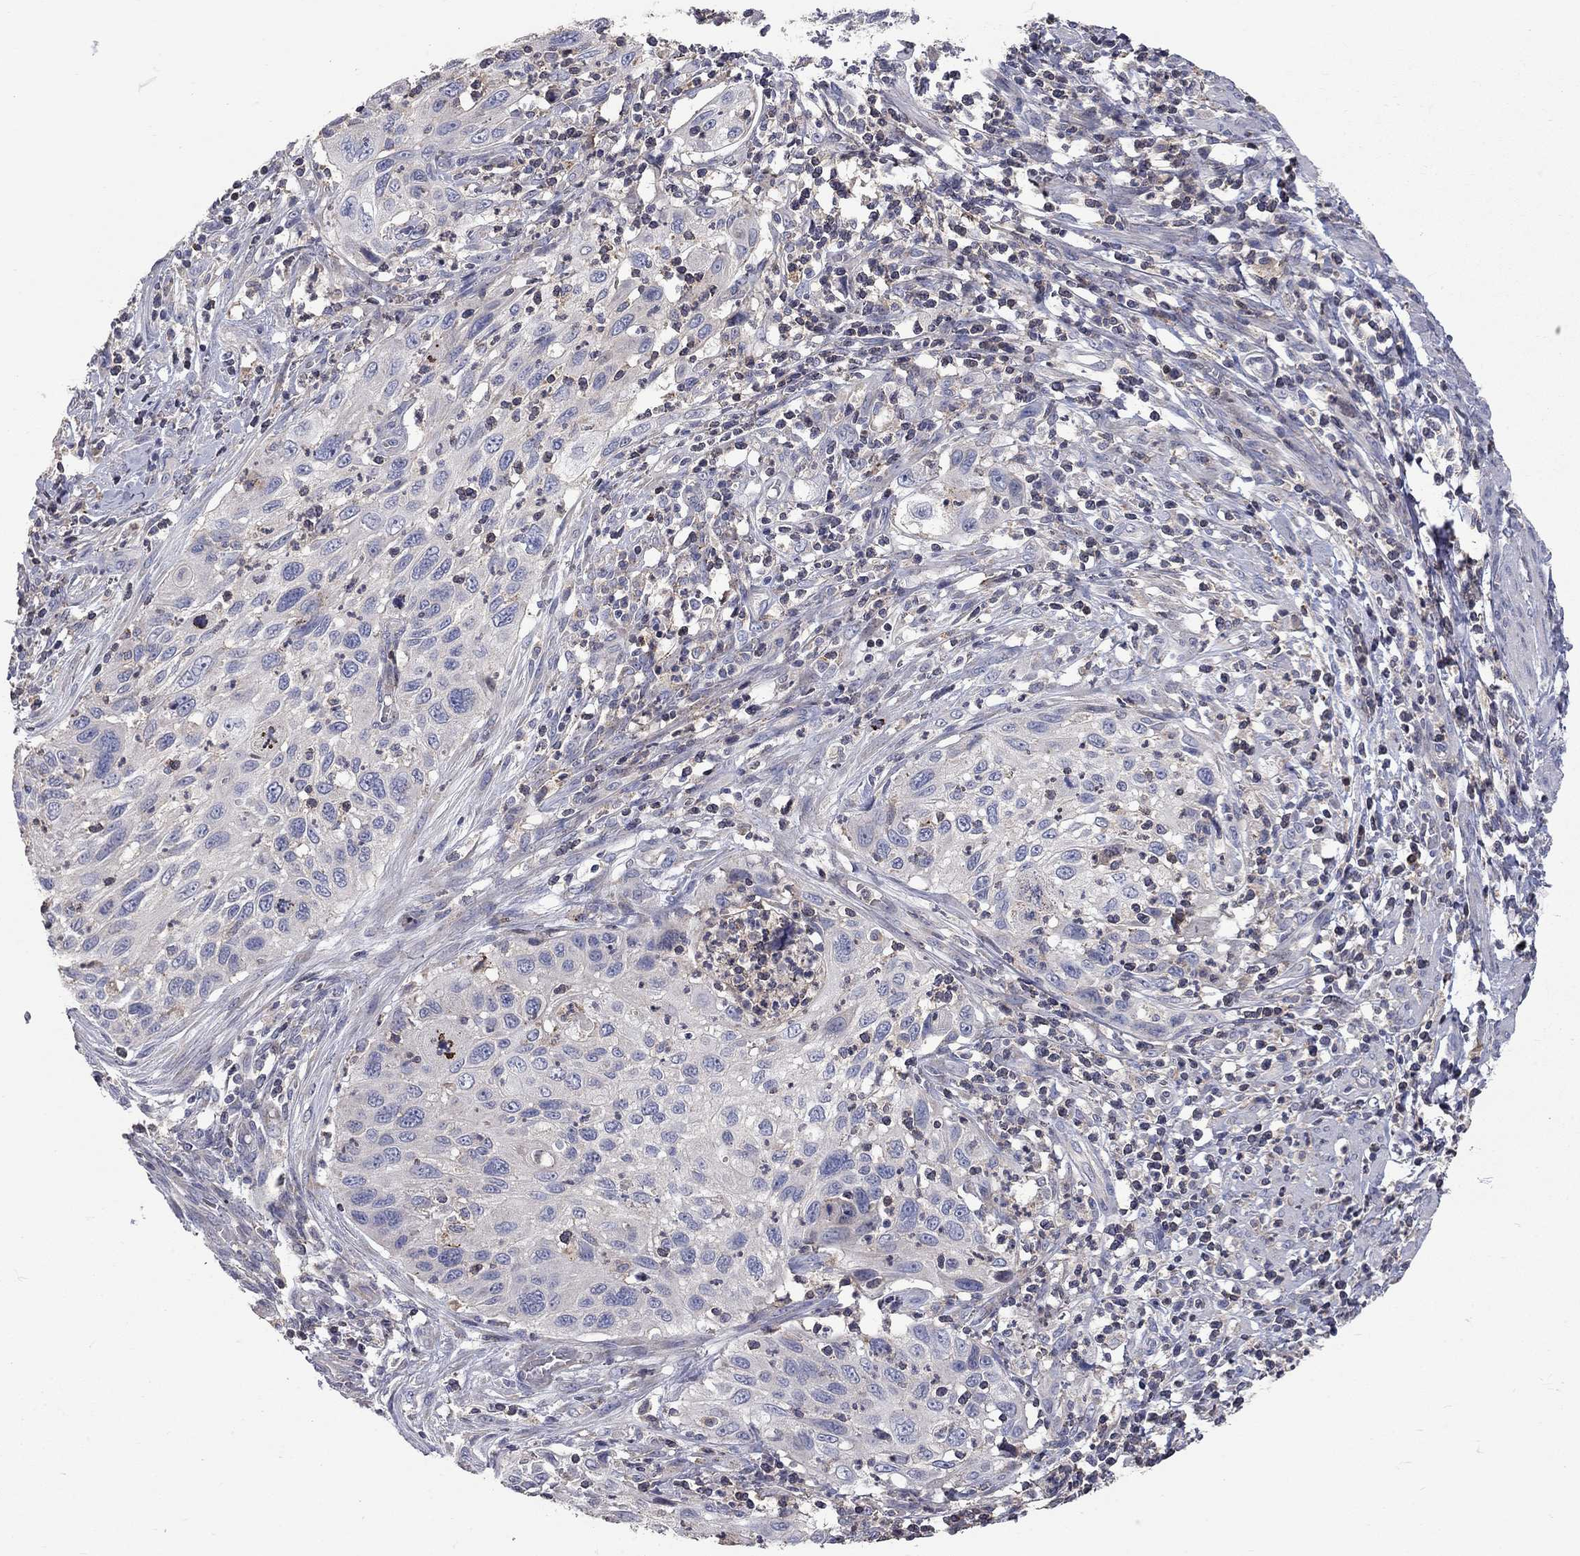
{"staining": {"intensity": "negative", "quantity": "none", "location": "none"}, "tissue": "cervical cancer", "cell_type": "Tumor cells", "image_type": "cancer", "snomed": [{"axis": "morphology", "description": "Squamous cell carcinoma, NOS"}, {"axis": "topography", "description": "Cervix"}], "caption": "Squamous cell carcinoma (cervical) was stained to show a protein in brown. There is no significant staining in tumor cells.", "gene": "ERN2", "patient": {"sex": "female", "age": 70}}